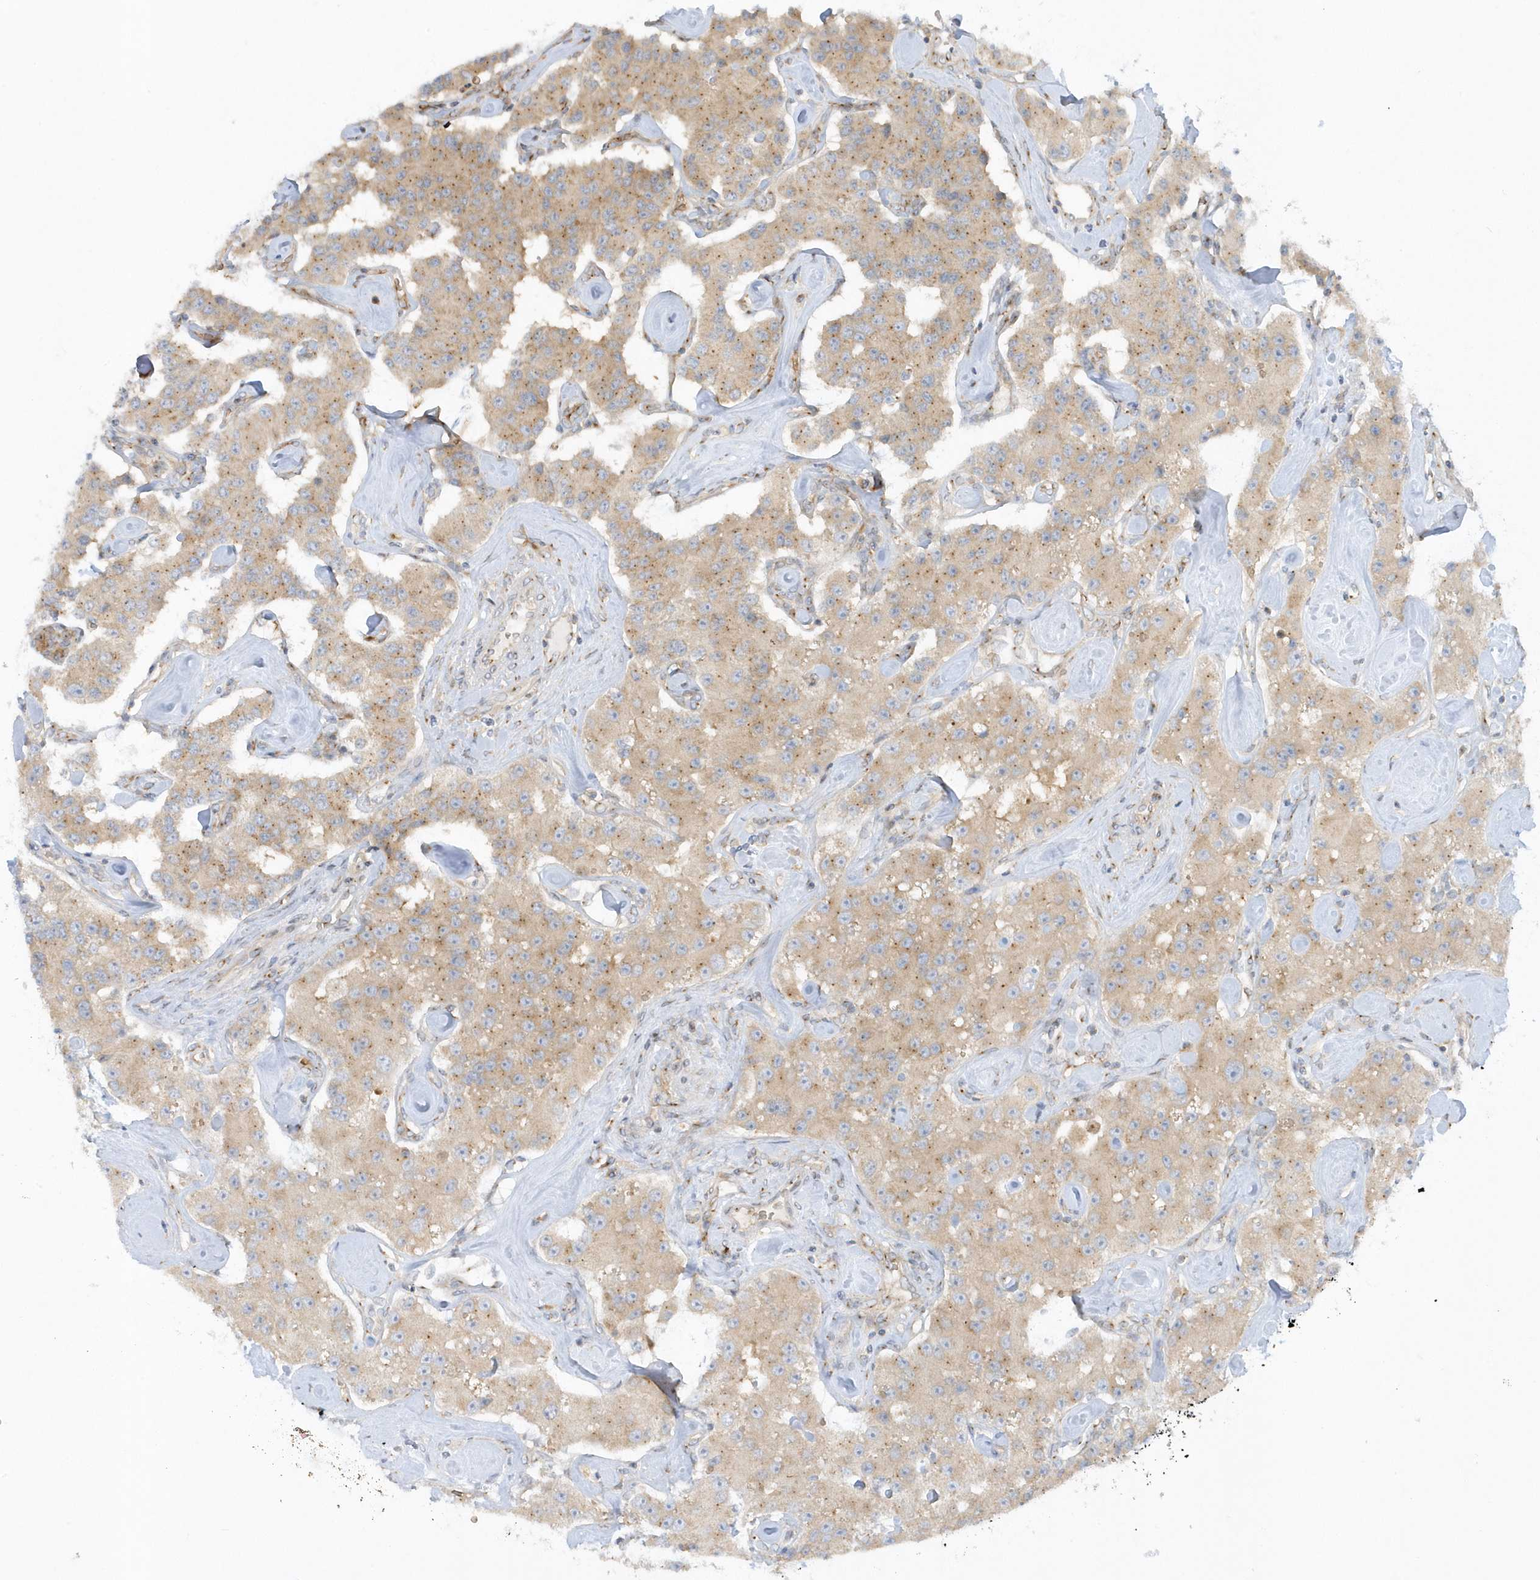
{"staining": {"intensity": "moderate", "quantity": ">75%", "location": "cytoplasmic/membranous"}, "tissue": "carcinoid", "cell_type": "Tumor cells", "image_type": "cancer", "snomed": [{"axis": "morphology", "description": "Carcinoid, malignant, NOS"}, {"axis": "topography", "description": "Pancreas"}], "caption": "Human carcinoid stained for a protein (brown) shows moderate cytoplasmic/membranous positive staining in about >75% of tumor cells.", "gene": "RPP40", "patient": {"sex": "male", "age": 41}}